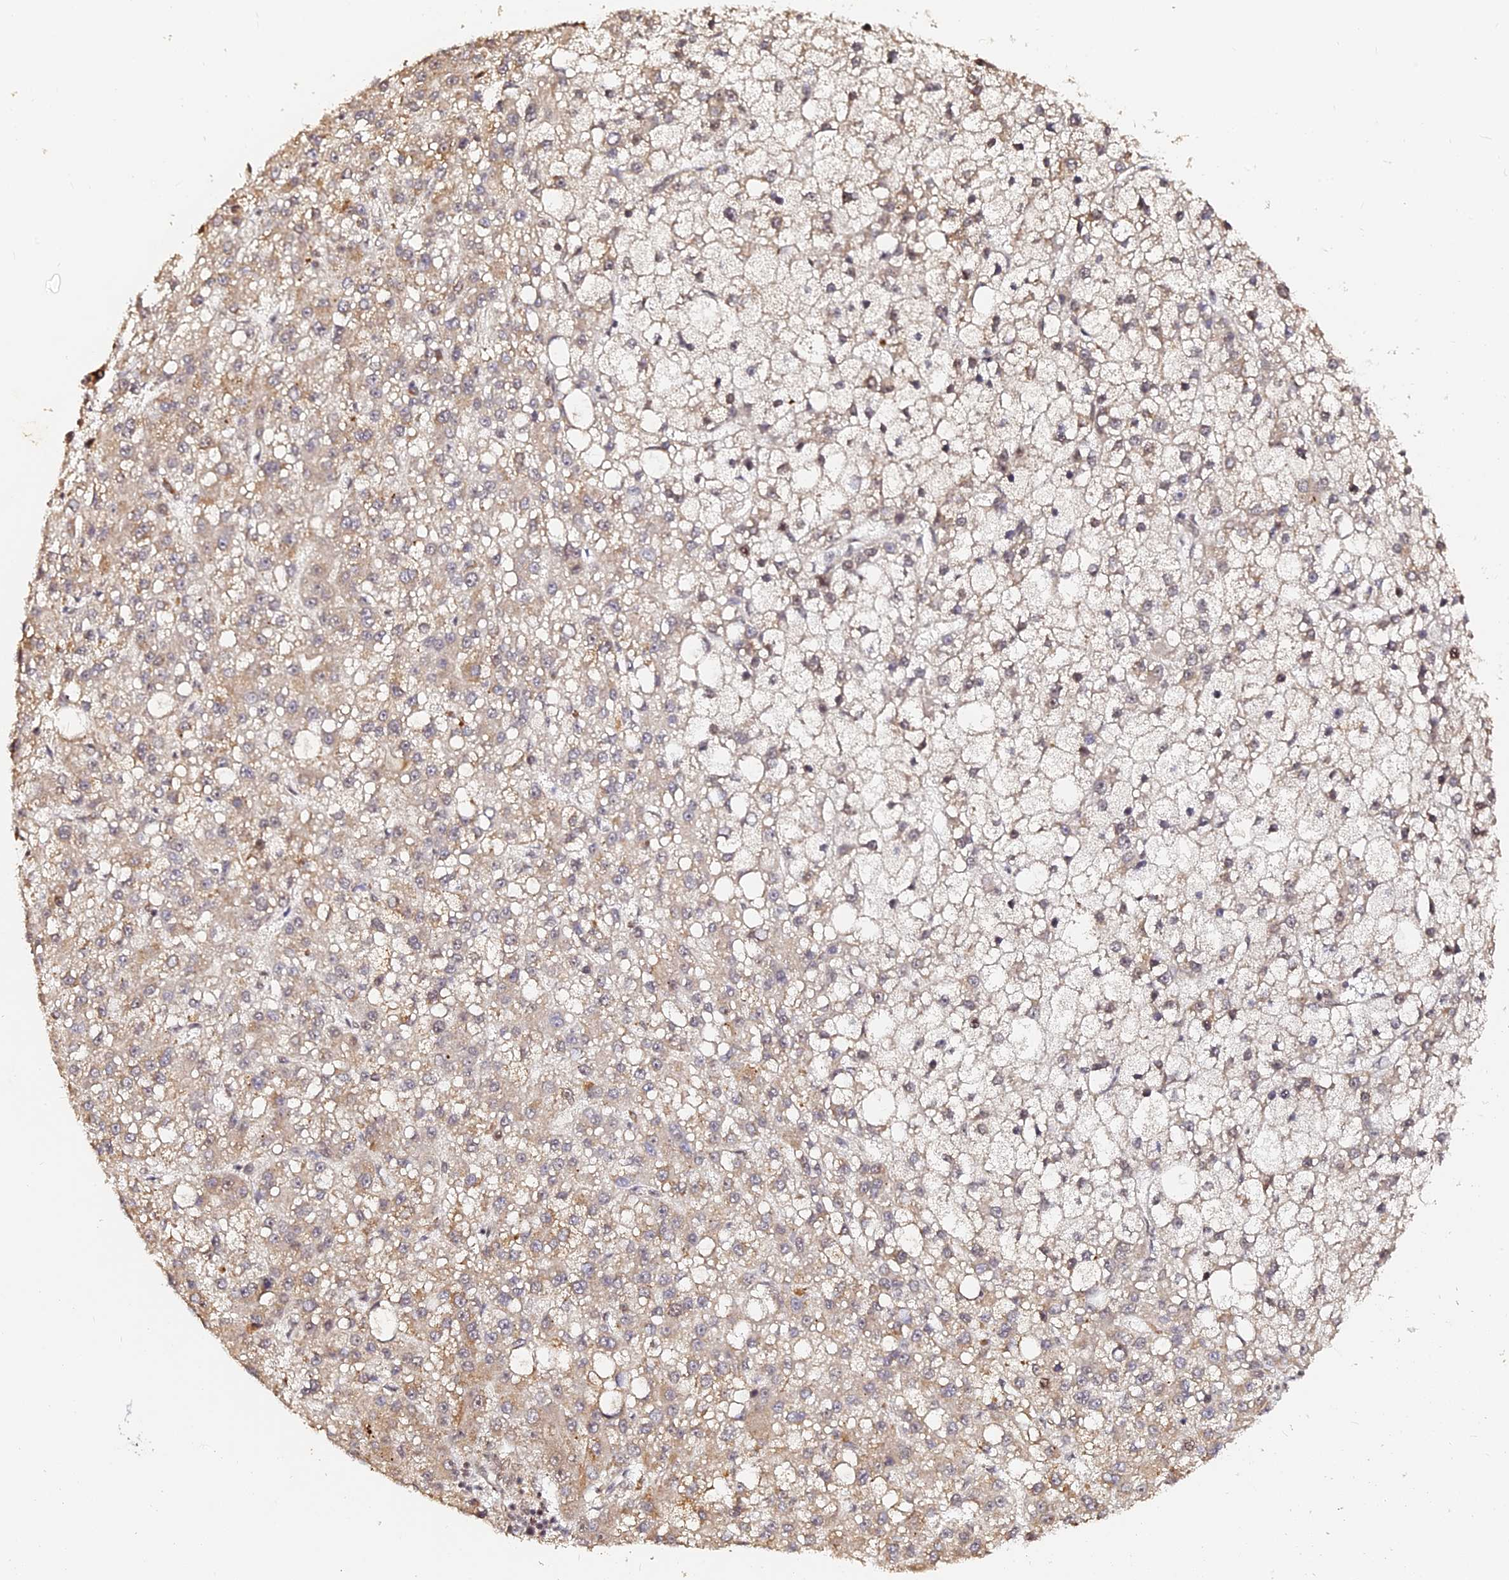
{"staining": {"intensity": "weak", "quantity": "<25%", "location": "cytoplasmic/membranous"}, "tissue": "liver cancer", "cell_type": "Tumor cells", "image_type": "cancer", "snomed": [{"axis": "morphology", "description": "Carcinoma, Hepatocellular, NOS"}, {"axis": "topography", "description": "Liver"}], "caption": "High power microscopy photomicrograph of an IHC micrograph of liver cancer, revealing no significant positivity in tumor cells. (DAB IHC, high magnification).", "gene": "MCRS1", "patient": {"sex": "male", "age": 67}}